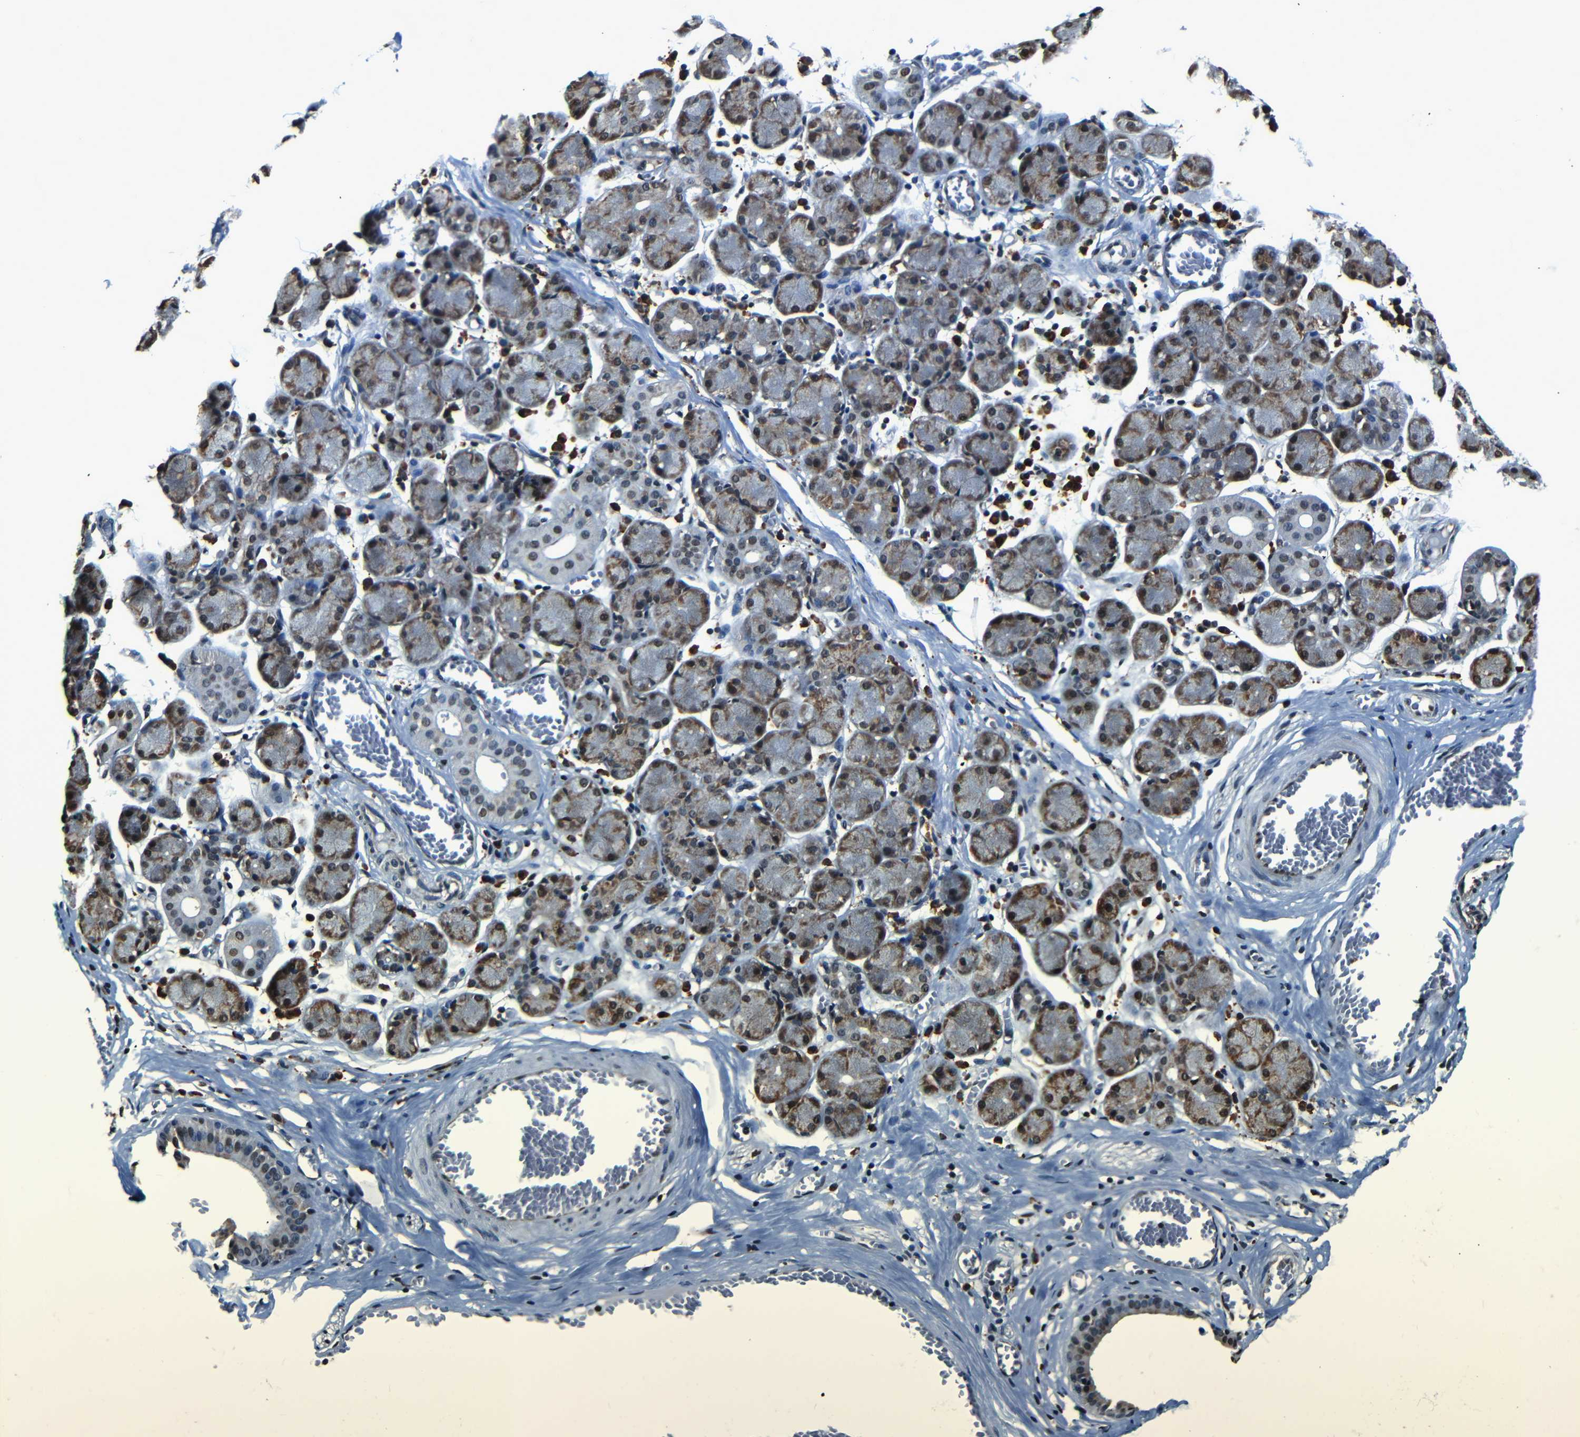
{"staining": {"intensity": "moderate", "quantity": "25%-75%", "location": "cytoplasmic/membranous,nuclear"}, "tissue": "salivary gland", "cell_type": "Glandular cells", "image_type": "normal", "snomed": [{"axis": "morphology", "description": "Normal tissue, NOS"}, {"axis": "topography", "description": "Salivary gland"}], "caption": "Brown immunohistochemical staining in benign human salivary gland exhibits moderate cytoplasmic/membranous,nuclear positivity in approximately 25%-75% of glandular cells.", "gene": "NCBP3", "patient": {"sex": "female", "age": 24}}